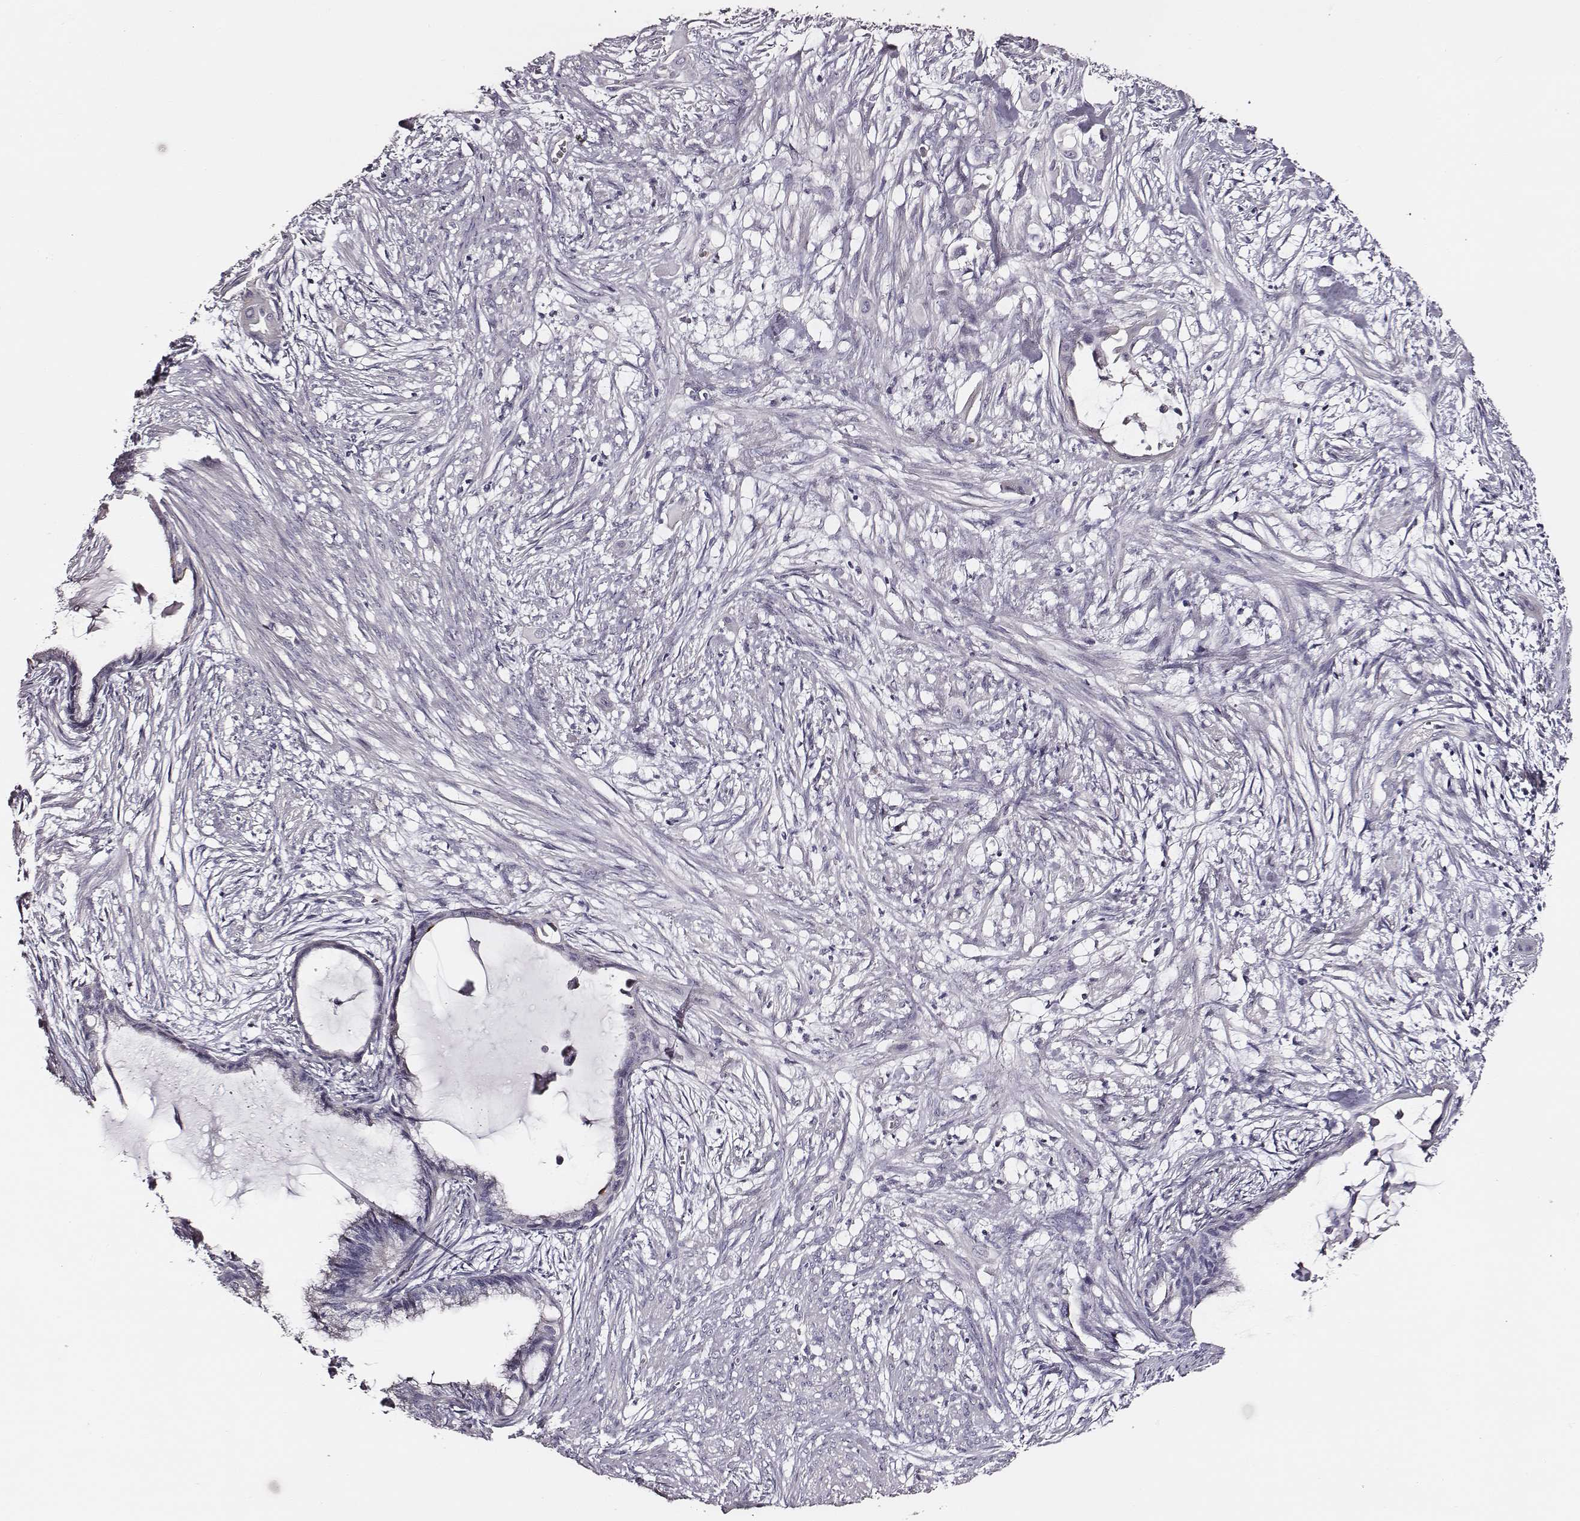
{"staining": {"intensity": "negative", "quantity": "none", "location": "none"}, "tissue": "endometrial cancer", "cell_type": "Tumor cells", "image_type": "cancer", "snomed": [{"axis": "morphology", "description": "Adenocarcinoma, NOS"}, {"axis": "topography", "description": "Endometrium"}], "caption": "IHC histopathology image of human endometrial cancer stained for a protein (brown), which shows no expression in tumor cells.", "gene": "AADAT", "patient": {"sex": "female", "age": 86}}